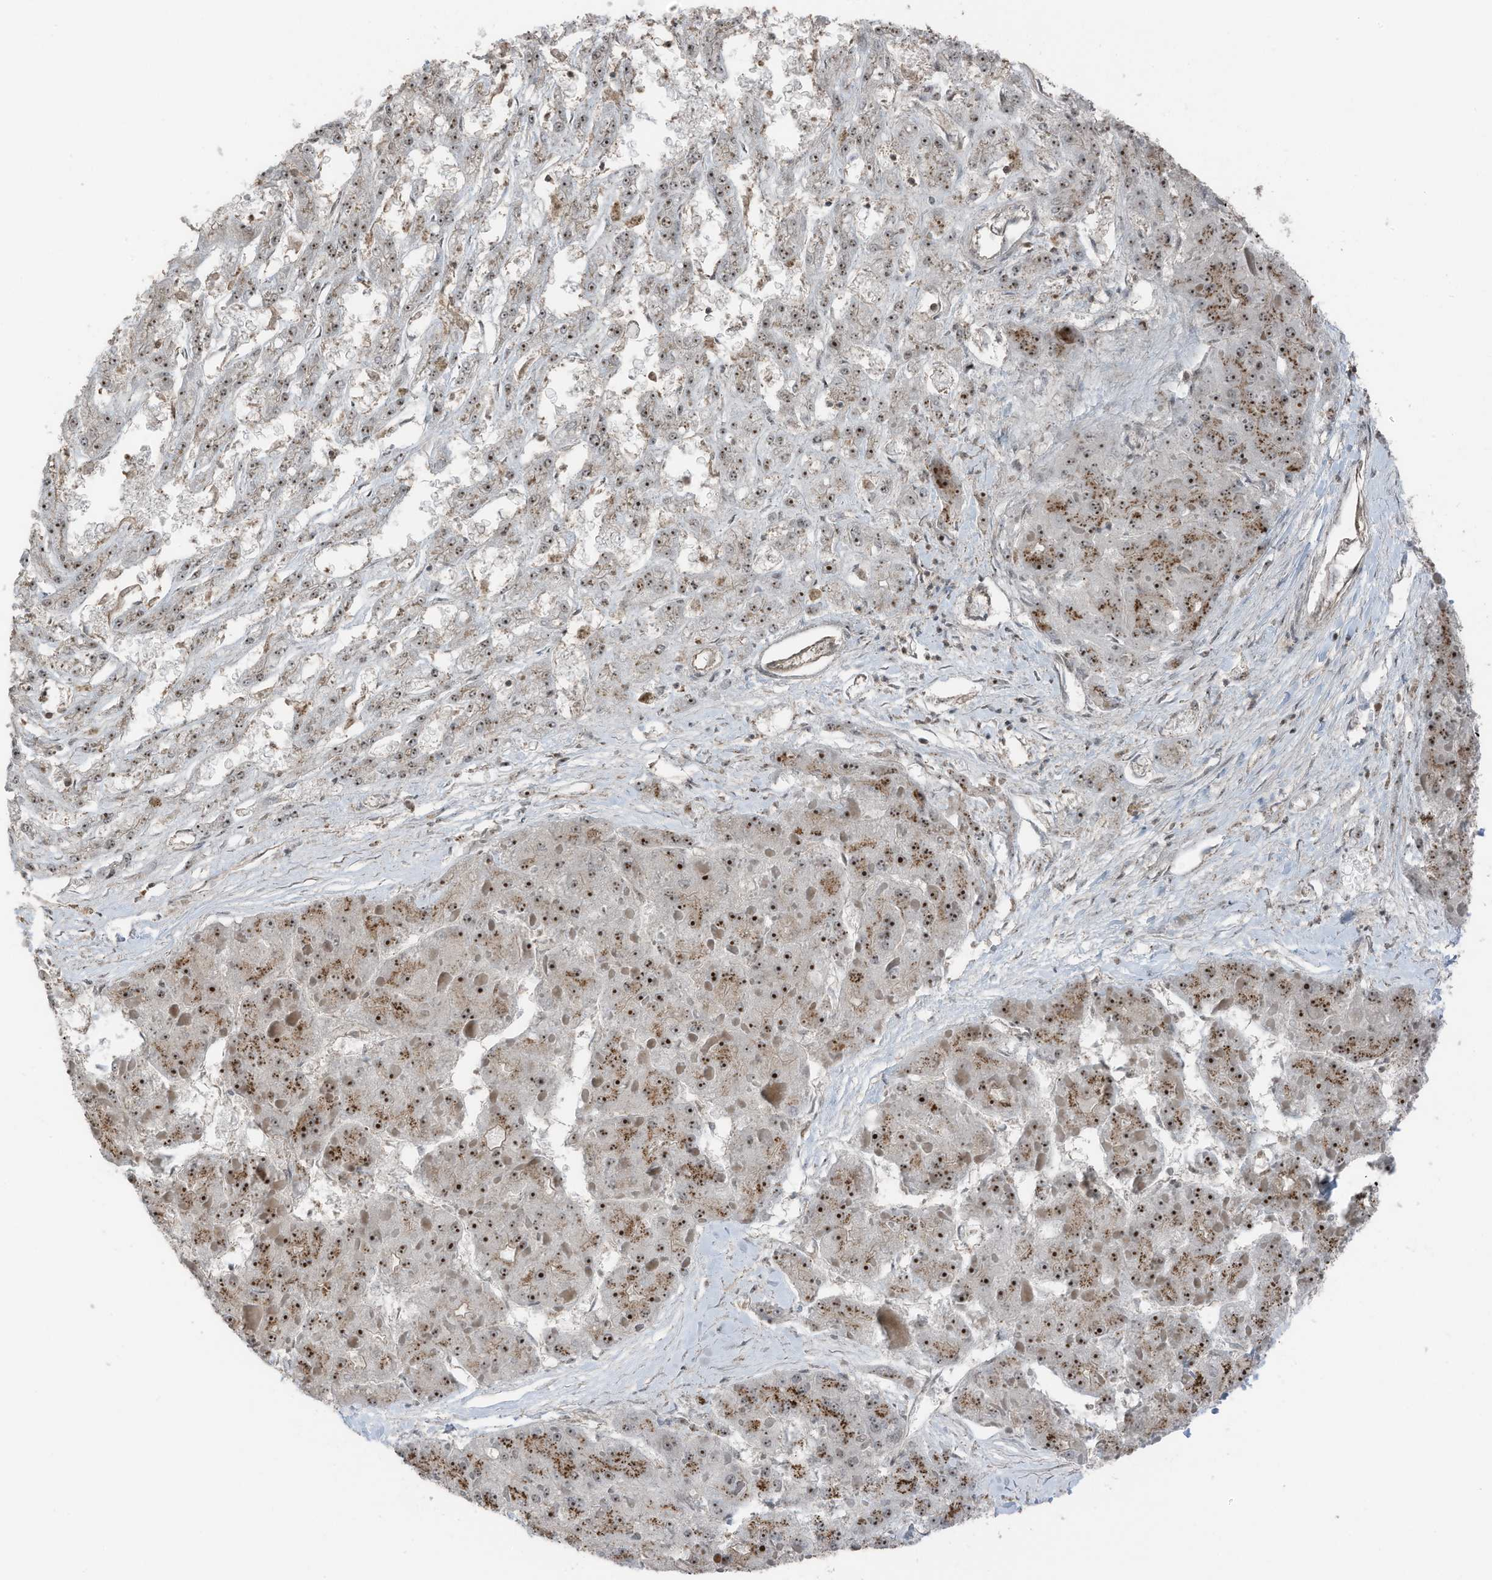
{"staining": {"intensity": "moderate", "quantity": ">75%", "location": "nuclear"}, "tissue": "liver cancer", "cell_type": "Tumor cells", "image_type": "cancer", "snomed": [{"axis": "morphology", "description": "Carcinoma, Hepatocellular, NOS"}, {"axis": "topography", "description": "Liver"}], "caption": "Human liver cancer (hepatocellular carcinoma) stained with a protein marker displays moderate staining in tumor cells.", "gene": "UTP3", "patient": {"sex": "female", "age": 73}}